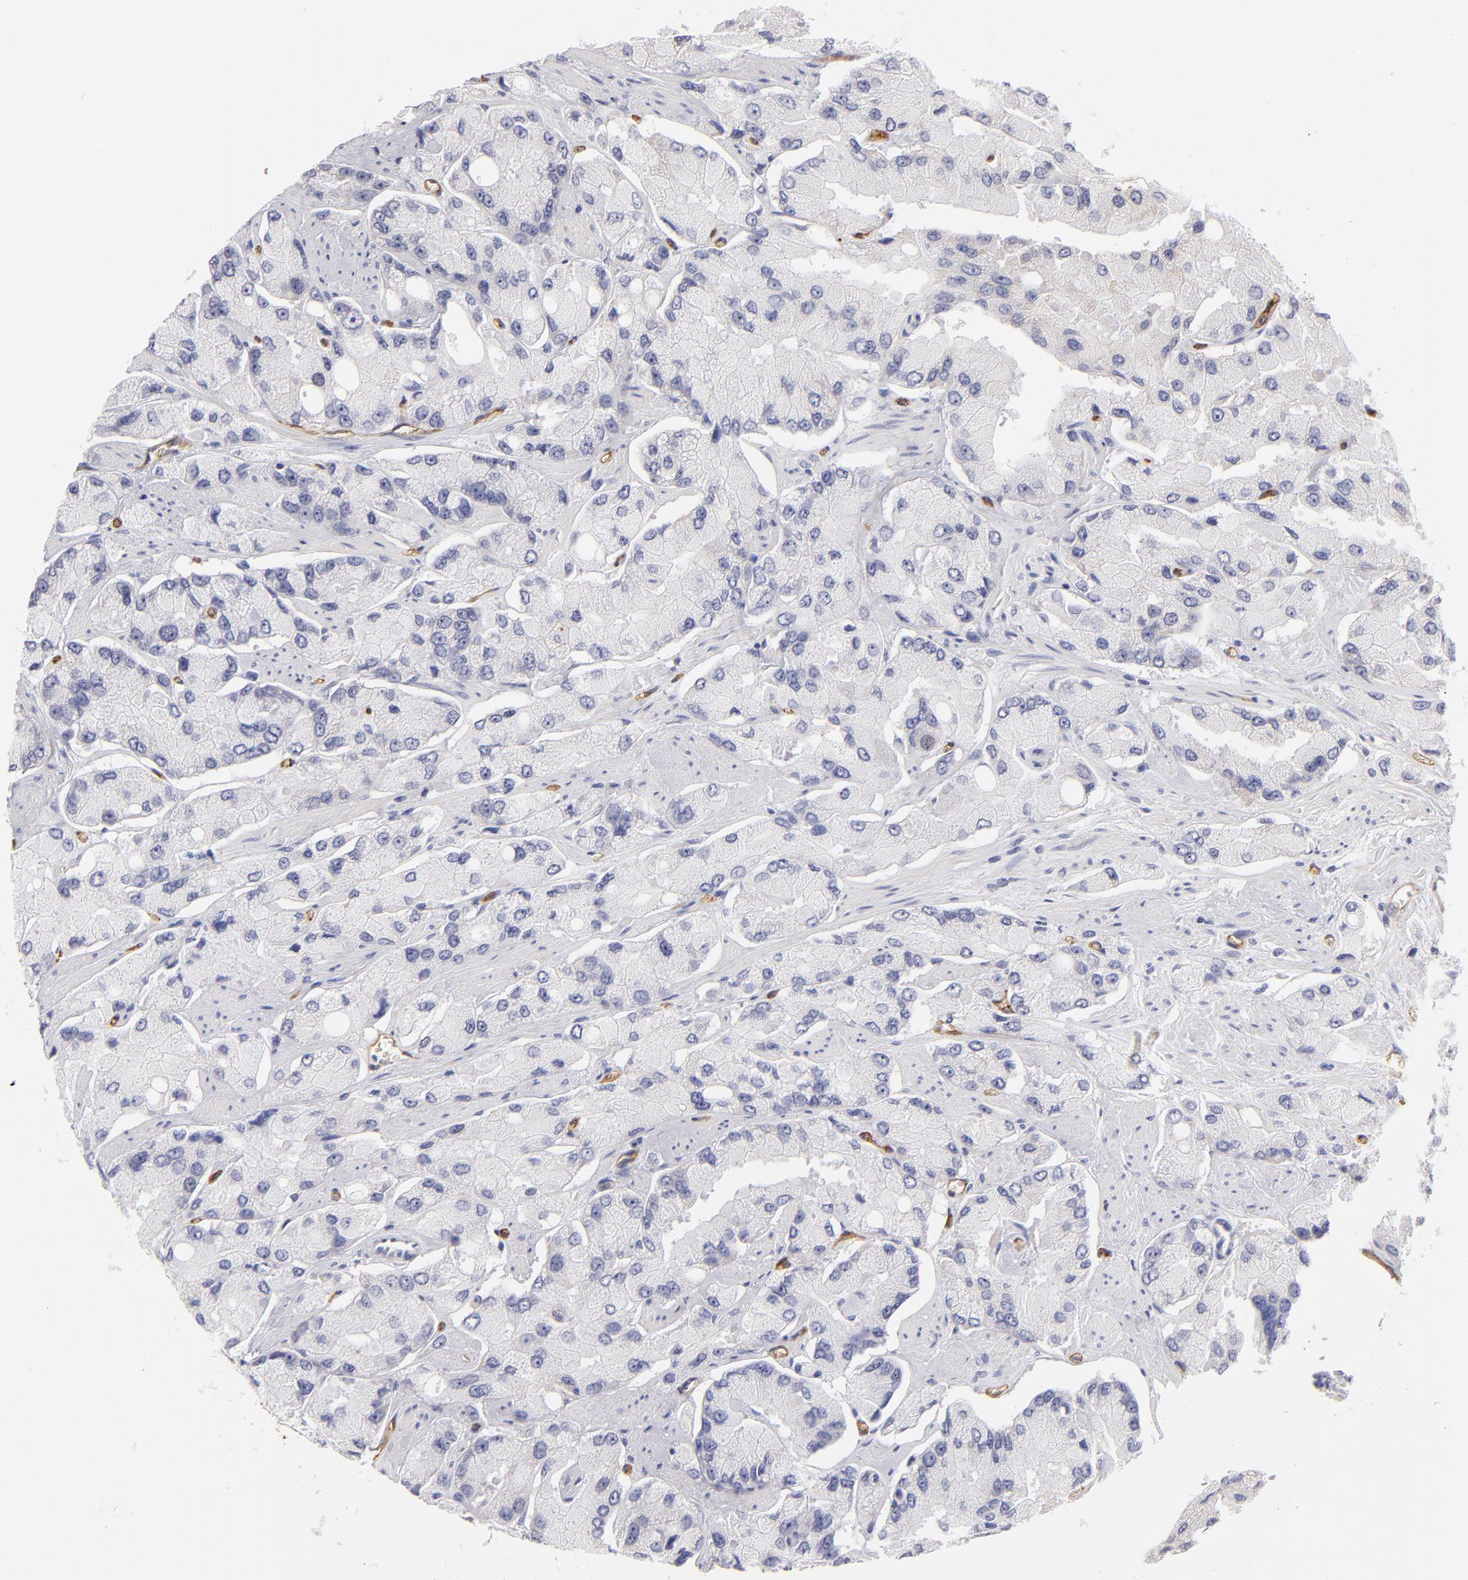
{"staining": {"intensity": "negative", "quantity": "none", "location": "none"}, "tissue": "prostate cancer", "cell_type": "Tumor cells", "image_type": "cancer", "snomed": [{"axis": "morphology", "description": "Adenocarcinoma, High grade"}, {"axis": "topography", "description": "Prostate"}], "caption": "DAB immunohistochemical staining of prostate high-grade adenocarcinoma exhibits no significant expression in tumor cells.", "gene": "PLVAP", "patient": {"sex": "male", "age": 58}}